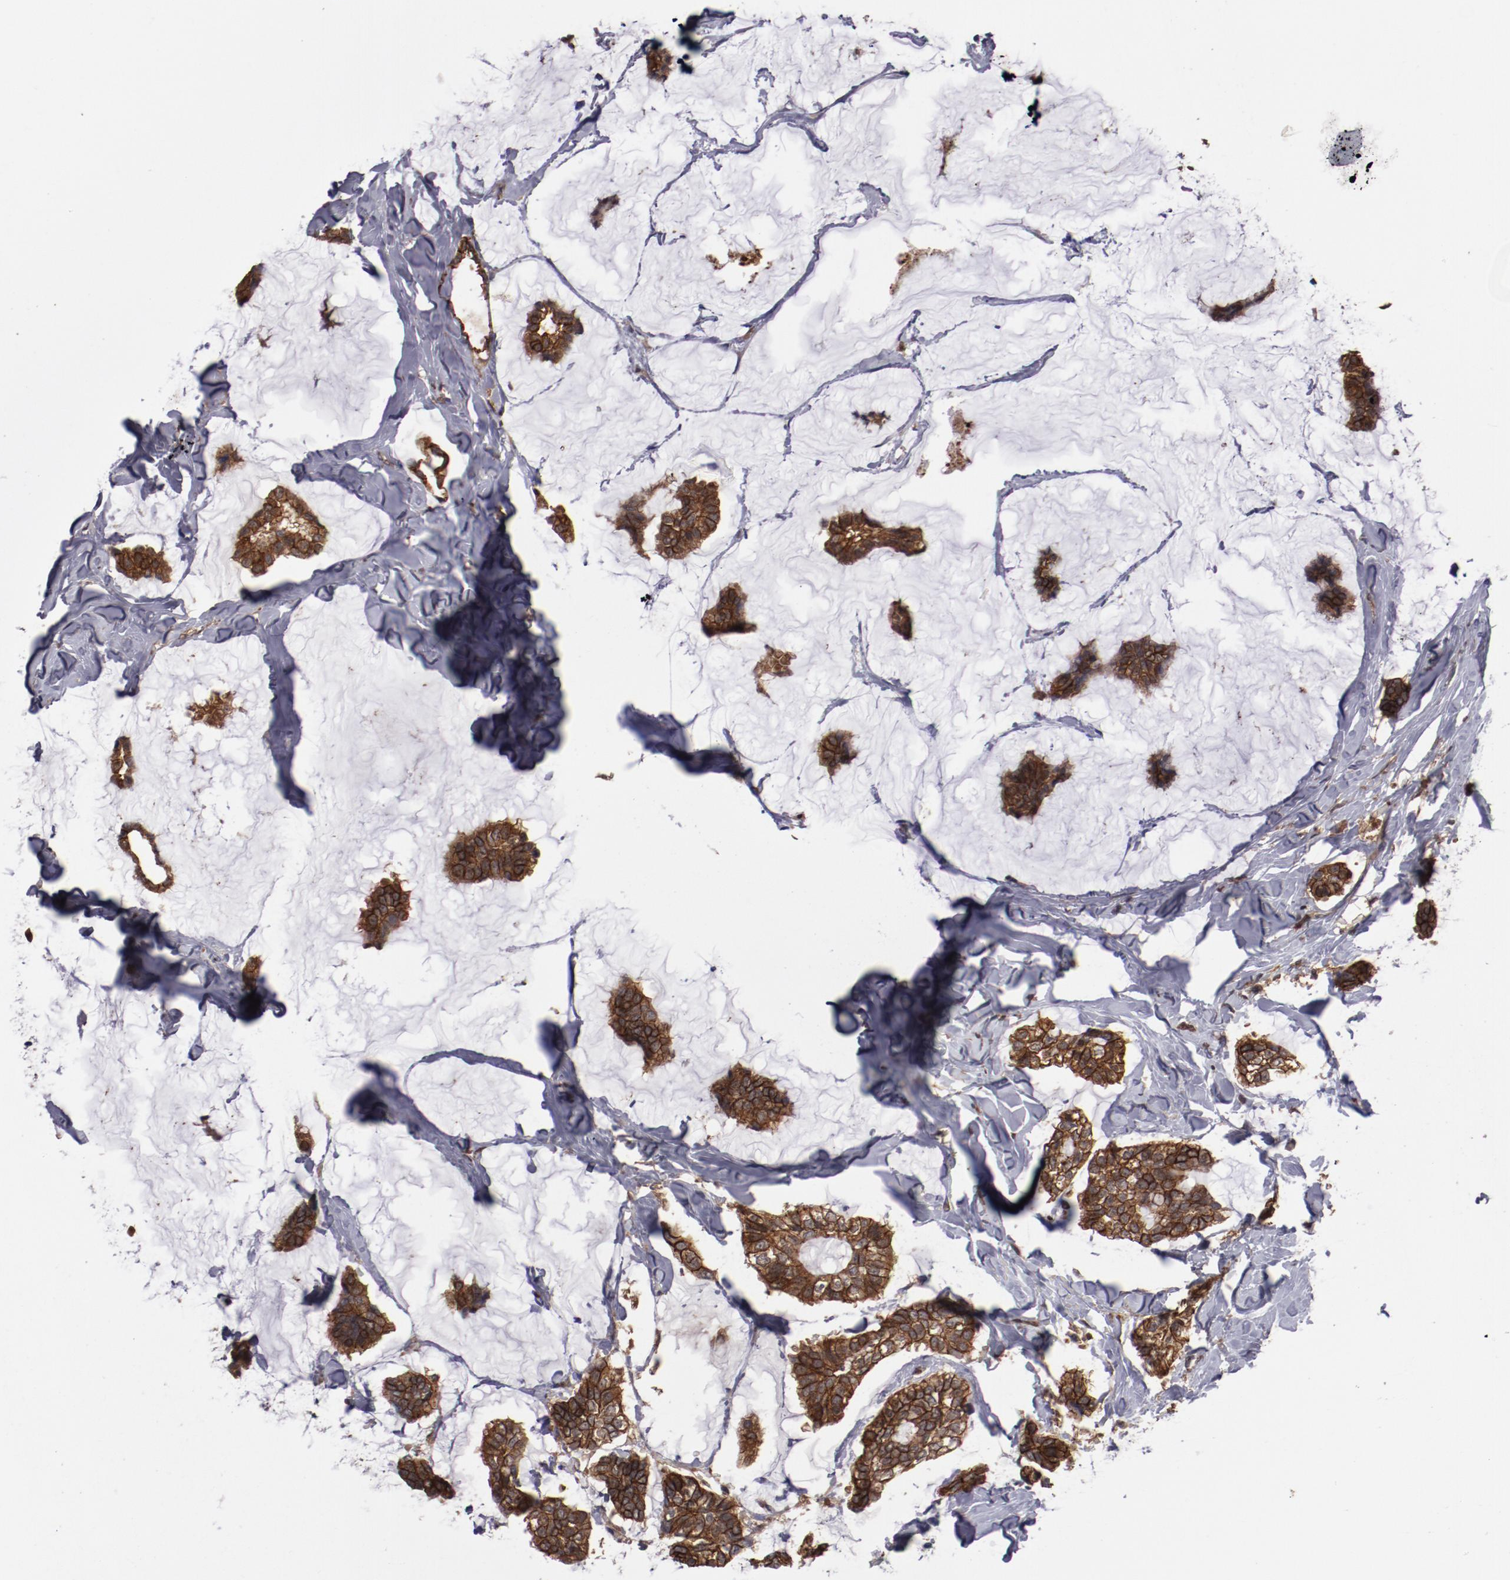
{"staining": {"intensity": "moderate", "quantity": ">75%", "location": "cytoplasmic/membranous"}, "tissue": "breast cancer", "cell_type": "Tumor cells", "image_type": "cancer", "snomed": [{"axis": "morphology", "description": "Duct carcinoma"}, {"axis": "topography", "description": "Breast"}], "caption": "DAB (3,3'-diaminobenzidine) immunohistochemical staining of breast cancer (infiltrating ductal carcinoma) shows moderate cytoplasmic/membranous protein expression in approximately >75% of tumor cells.", "gene": "RPS6KA6", "patient": {"sex": "female", "age": 93}}